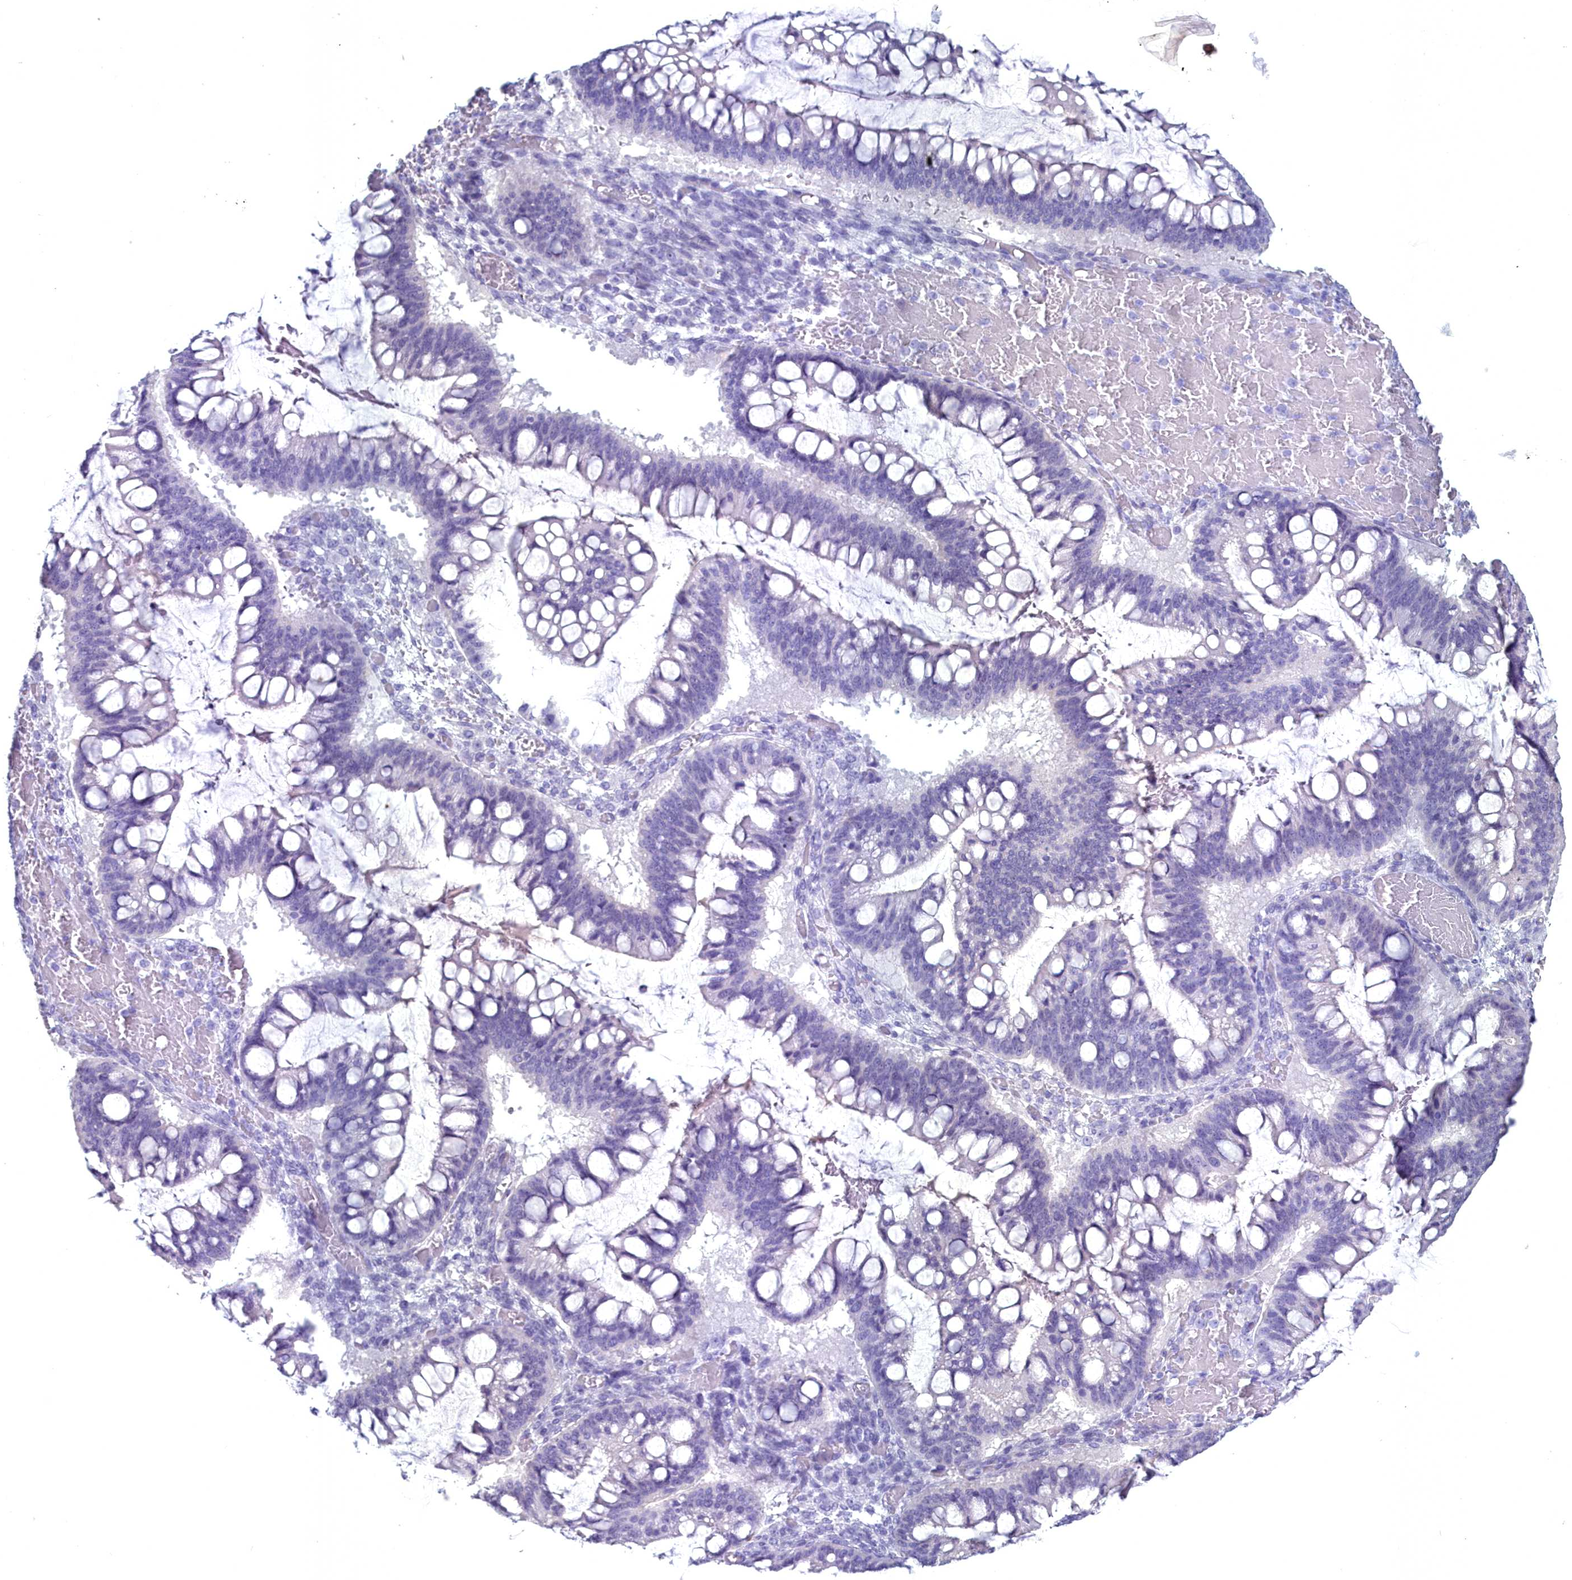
{"staining": {"intensity": "negative", "quantity": "none", "location": "none"}, "tissue": "ovarian cancer", "cell_type": "Tumor cells", "image_type": "cancer", "snomed": [{"axis": "morphology", "description": "Cystadenocarcinoma, mucinous, NOS"}, {"axis": "topography", "description": "Ovary"}], "caption": "A micrograph of ovarian cancer stained for a protein reveals no brown staining in tumor cells.", "gene": "MAP6", "patient": {"sex": "female", "age": 73}}